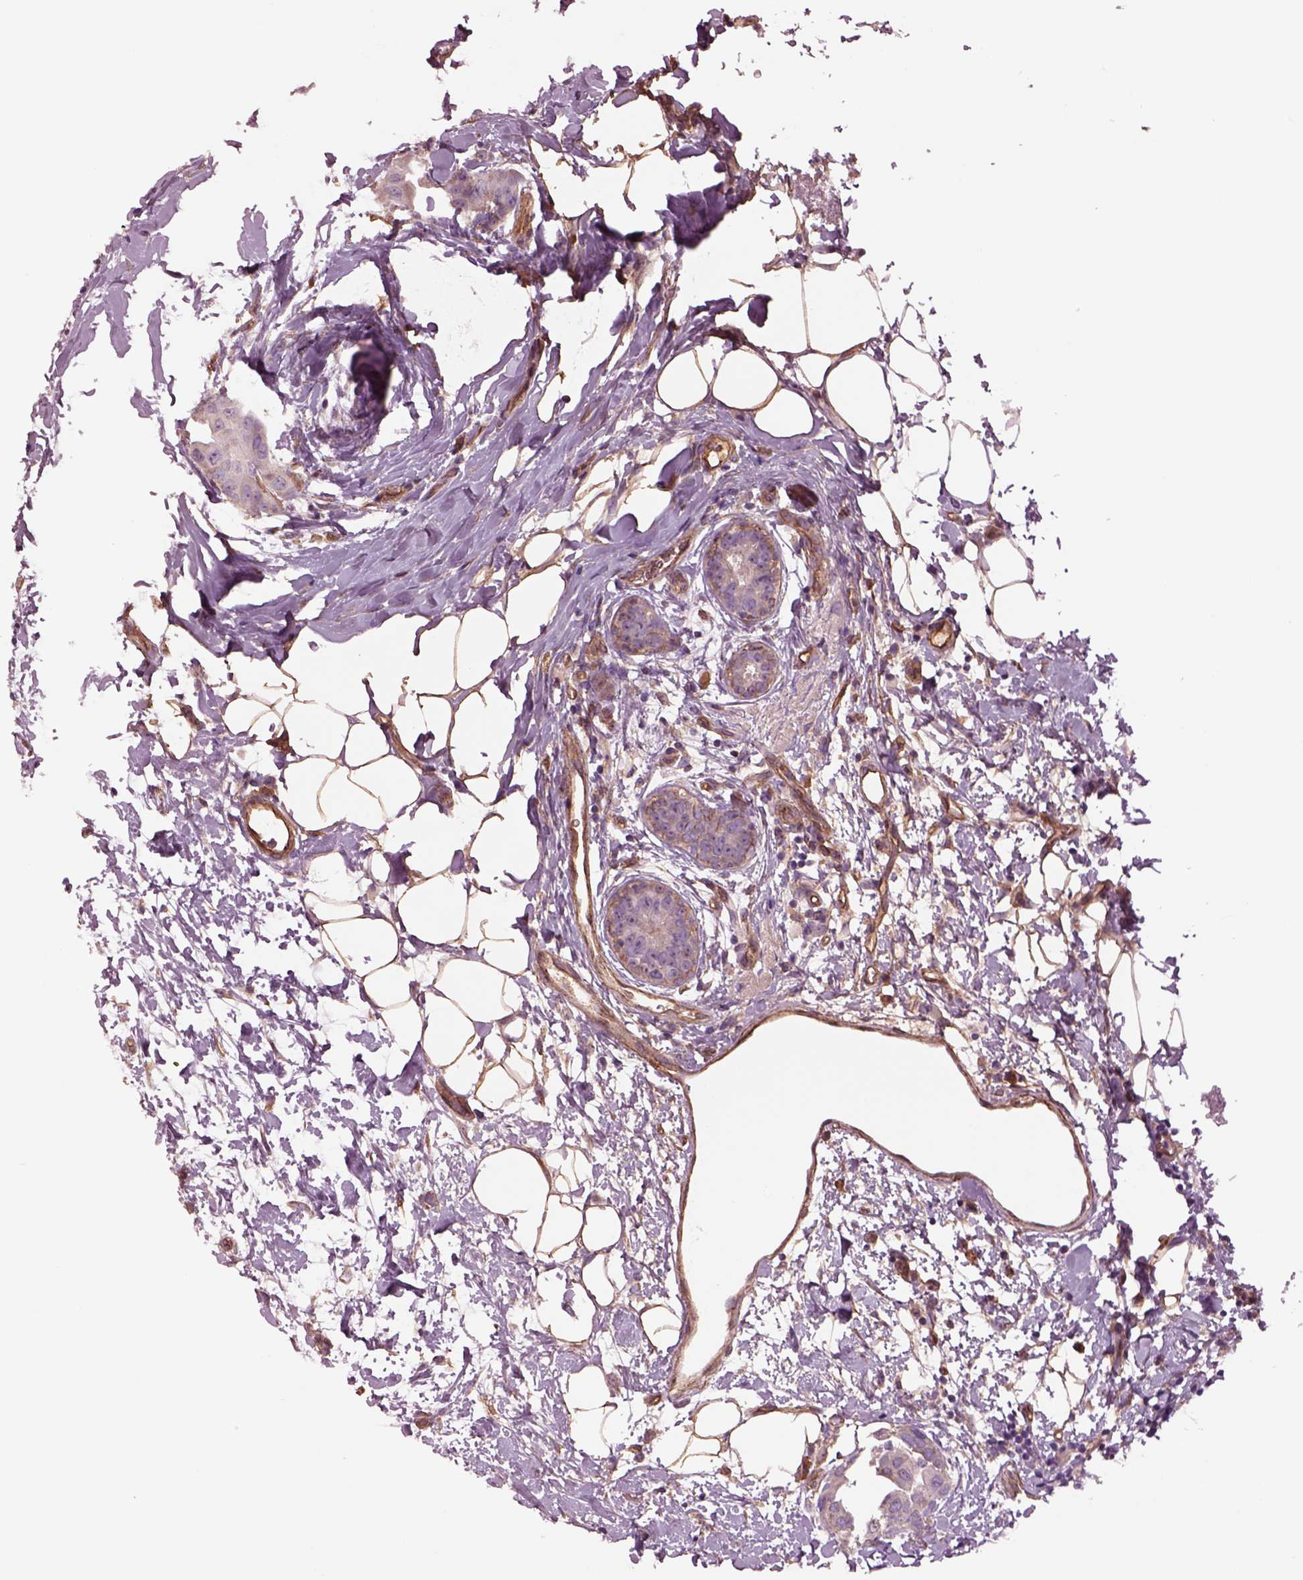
{"staining": {"intensity": "negative", "quantity": "none", "location": "none"}, "tissue": "breast cancer", "cell_type": "Tumor cells", "image_type": "cancer", "snomed": [{"axis": "morphology", "description": "Normal tissue, NOS"}, {"axis": "morphology", "description": "Duct carcinoma"}, {"axis": "topography", "description": "Breast"}], "caption": "DAB (3,3'-diaminobenzidine) immunohistochemical staining of human infiltrating ductal carcinoma (breast) shows no significant staining in tumor cells. The staining is performed using DAB brown chromogen with nuclei counter-stained in using hematoxylin.", "gene": "HTR1B", "patient": {"sex": "female", "age": 40}}